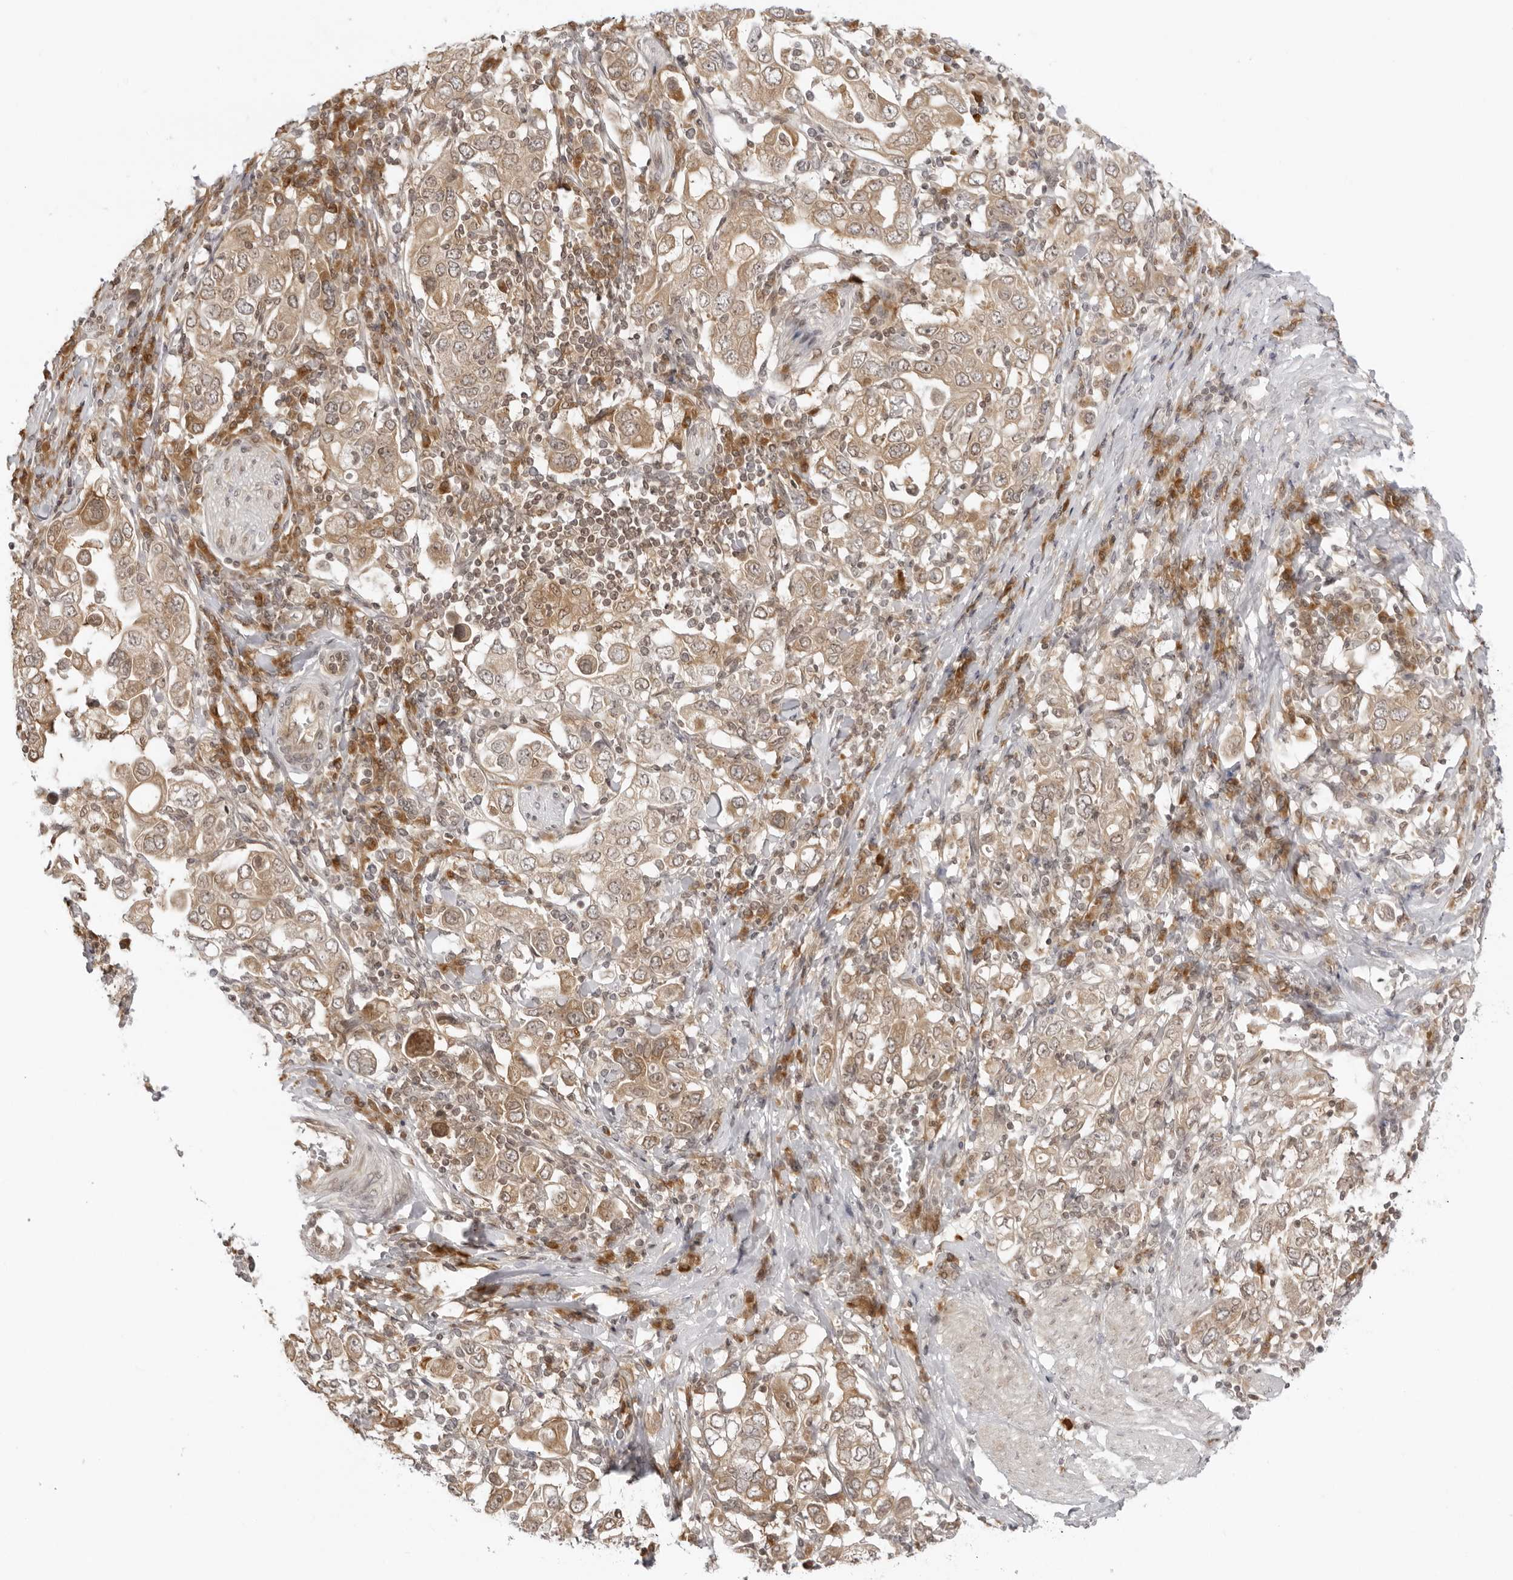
{"staining": {"intensity": "moderate", "quantity": ">75%", "location": "cytoplasmic/membranous"}, "tissue": "stomach cancer", "cell_type": "Tumor cells", "image_type": "cancer", "snomed": [{"axis": "morphology", "description": "Adenocarcinoma, NOS"}, {"axis": "topography", "description": "Stomach, upper"}], "caption": "Immunohistochemical staining of human adenocarcinoma (stomach) demonstrates medium levels of moderate cytoplasmic/membranous positivity in approximately >75% of tumor cells.", "gene": "PRRC2C", "patient": {"sex": "male", "age": 62}}